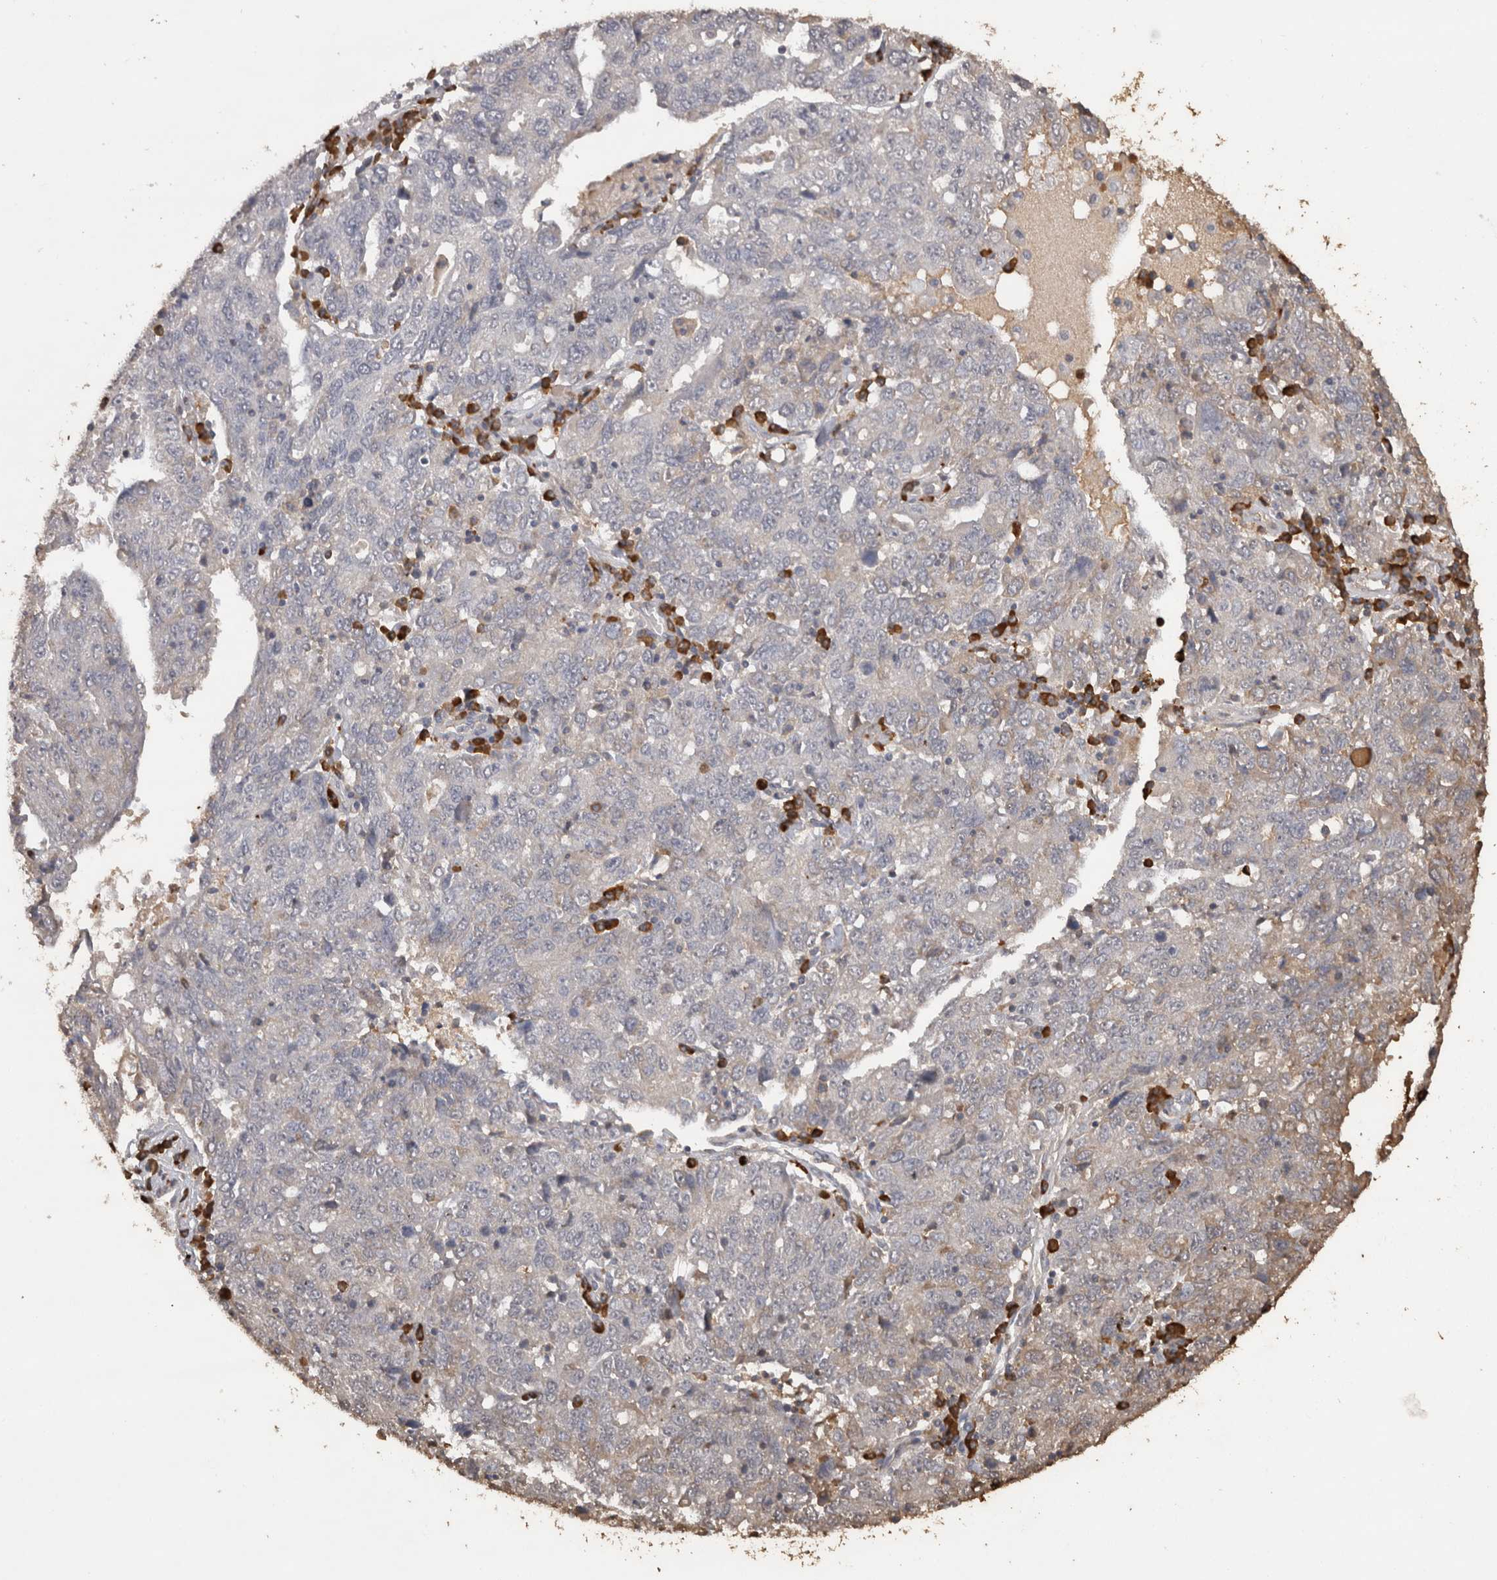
{"staining": {"intensity": "negative", "quantity": "none", "location": "none"}, "tissue": "ovarian cancer", "cell_type": "Tumor cells", "image_type": "cancer", "snomed": [{"axis": "morphology", "description": "Carcinoma, endometroid"}, {"axis": "topography", "description": "Ovary"}], "caption": "Immunohistochemical staining of human endometroid carcinoma (ovarian) exhibits no significant positivity in tumor cells.", "gene": "CRELD2", "patient": {"sex": "female", "age": 62}}